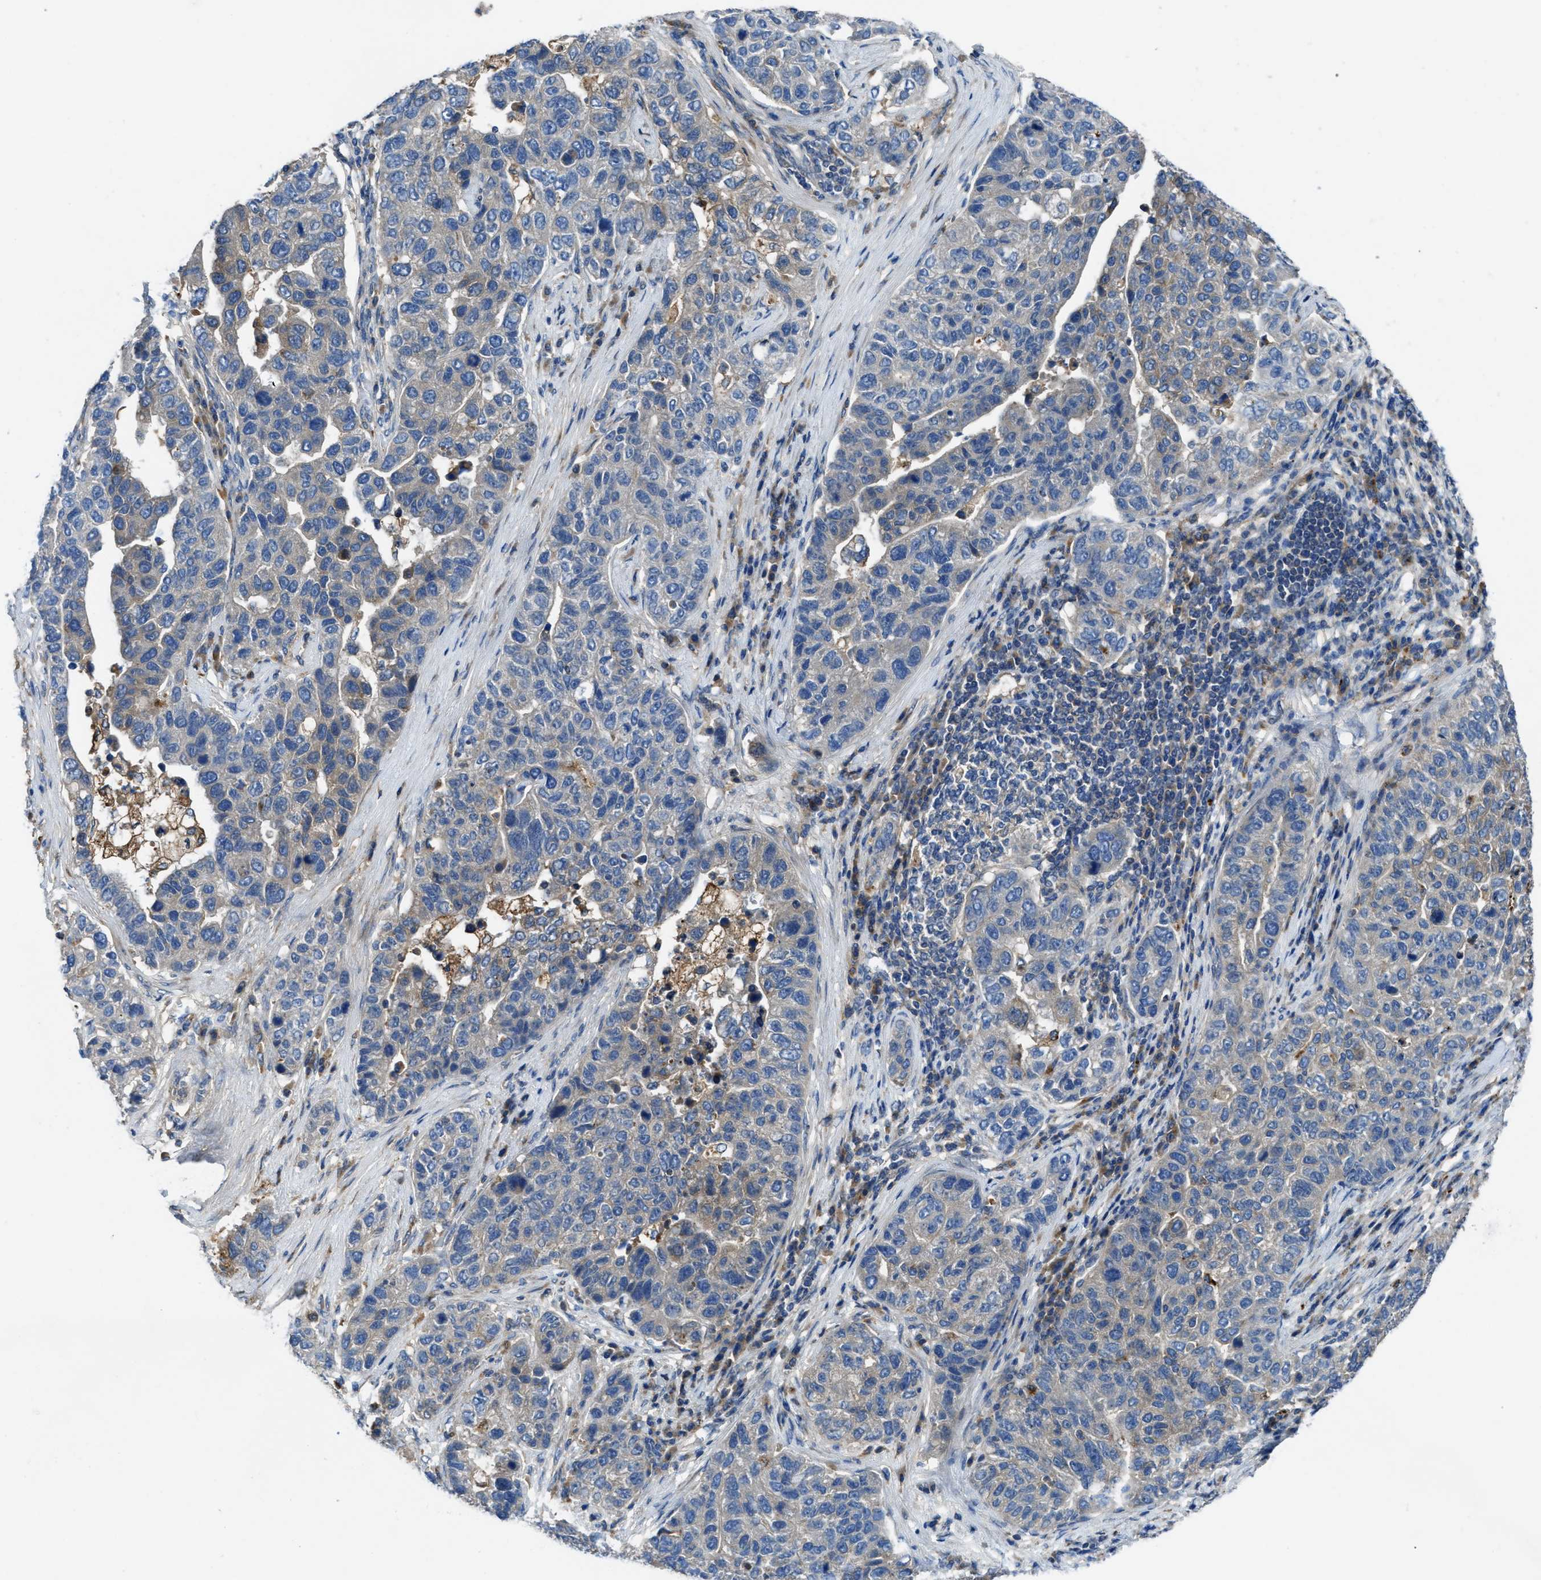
{"staining": {"intensity": "weak", "quantity": "<25%", "location": "cytoplasmic/membranous"}, "tissue": "pancreatic cancer", "cell_type": "Tumor cells", "image_type": "cancer", "snomed": [{"axis": "morphology", "description": "Adenocarcinoma, NOS"}, {"axis": "topography", "description": "Pancreas"}], "caption": "Micrograph shows no significant protein expression in tumor cells of adenocarcinoma (pancreatic).", "gene": "MAP3K20", "patient": {"sex": "female", "age": 61}}